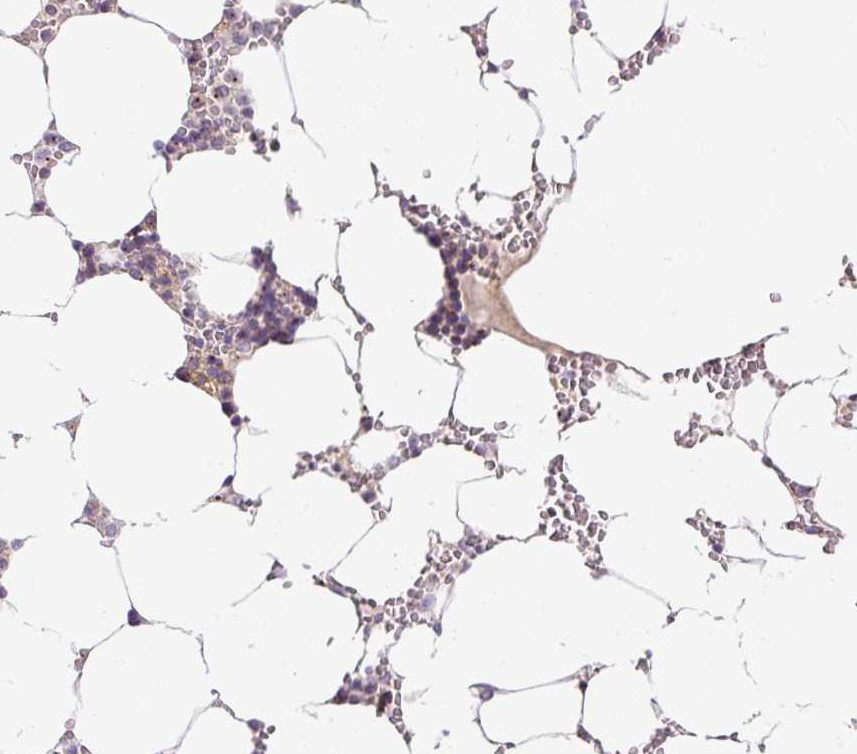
{"staining": {"intensity": "strong", "quantity": "<25%", "location": "cytoplasmic/membranous"}, "tissue": "bone marrow", "cell_type": "Hematopoietic cells", "image_type": "normal", "snomed": [{"axis": "morphology", "description": "Normal tissue, NOS"}, {"axis": "topography", "description": "Bone marrow"}], "caption": "High-magnification brightfield microscopy of unremarkable bone marrow stained with DAB (brown) and counterstained with hematoxylin (blue). hematopoietic cells exhibit strong cytoplasmic/membranous positivity is present in approximately<25% of cells.", "gene": "PCM1", "patient": {"sex": "male", "age": 64}}